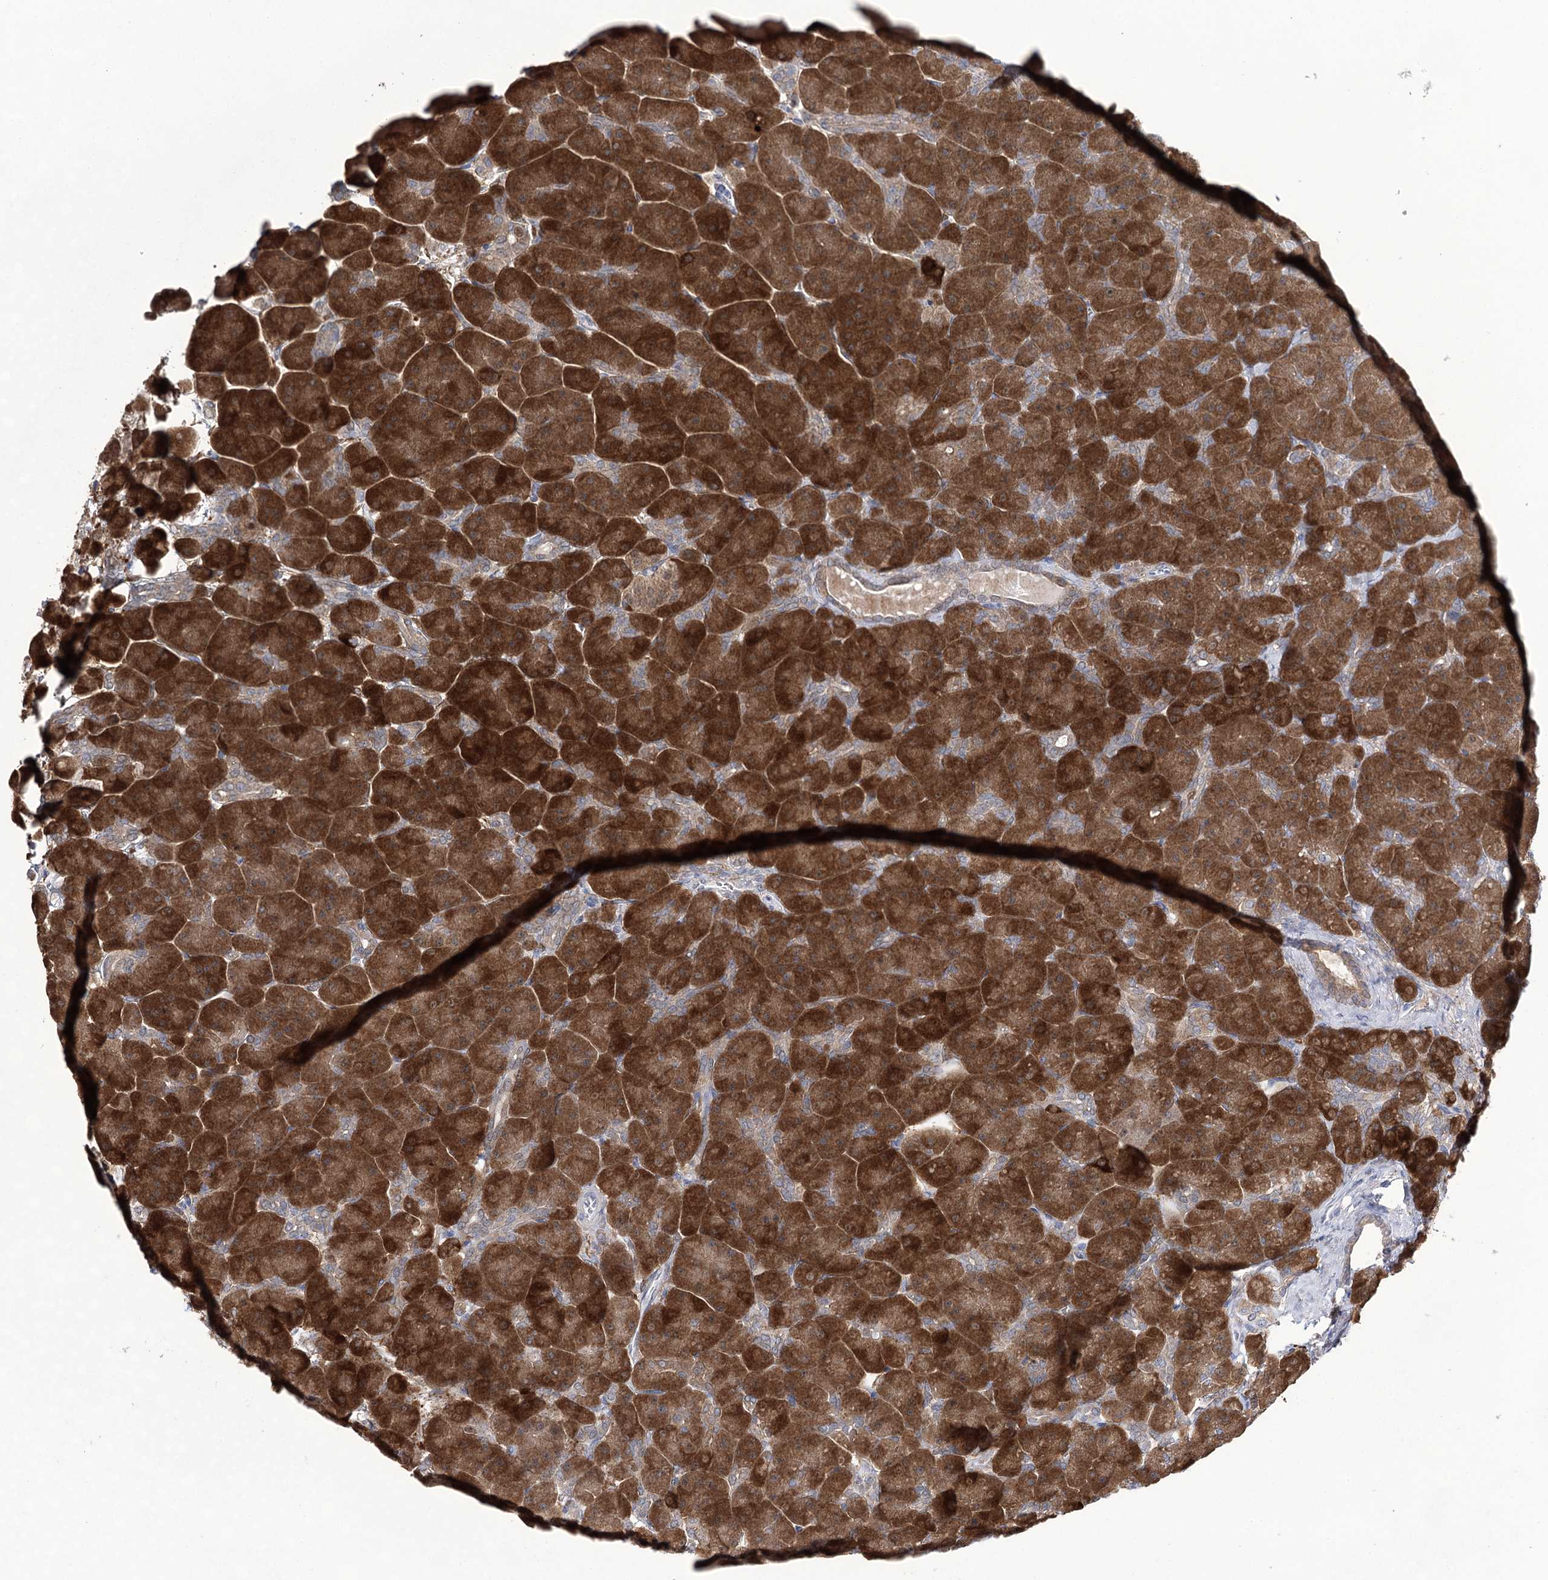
{"staining": {"intensity": "strong", "quantity": ">75%", "location": "cytoplasmic/membranous,nuclear"}, "tissue": "pancreas", "cell_type": "Exocrine glandular cells", "image_type": "normal", "snomed": [{"axis": "morphology", "description": "Normal tissue, NOS"}, {"axis": "topography", "description": "Pancreas"}], "caption": "This photomicrograph displays immunohistochemistry staining of unremarkable human pancreas, with high strong cytoplasmic/membranous,nuclear positivity in approximately >75% of exocrine glandular cells.", "gene": "UGDH", "patient": {"sex": "male", "age": 66}}